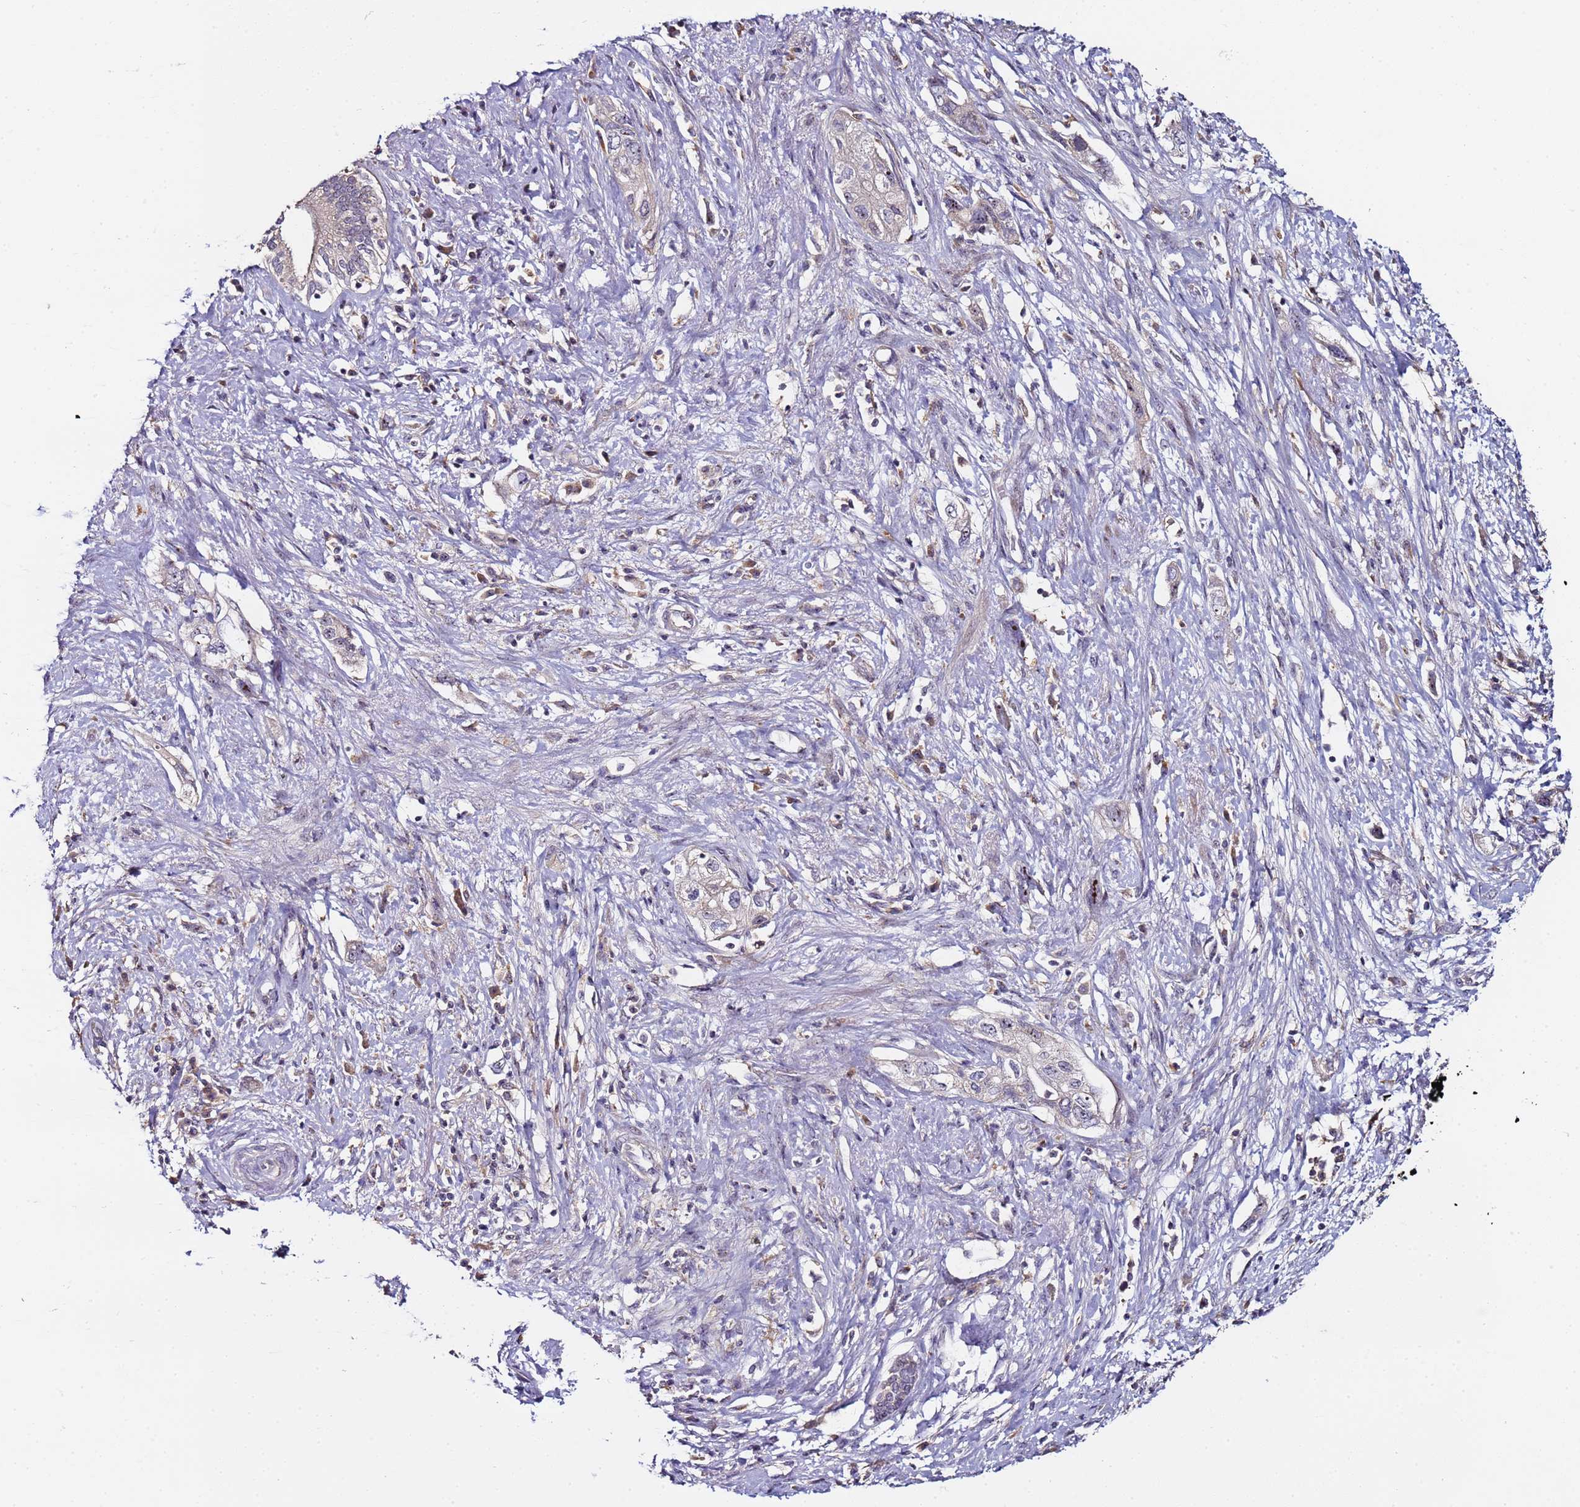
{"staining": {"intensity": "negative", "quantity": "none", "location": "none"}, "tissue": "pancreatic cancer", "cell_type": "Tumor cells", "image_type": "cancer", "snomed": [{"axis": "morphology", "description": "Adenocarcinoma, NOS"}, {"axis": "topography", "description": "Pancreas"}], "caption": "High power microscopy histopathology image of an IHC image of pancreatic adenocarcinoma, revealing no significant staining in tumor cells.", "gene": "KRI1", "patient": {"sex": "female", "age": 73}}